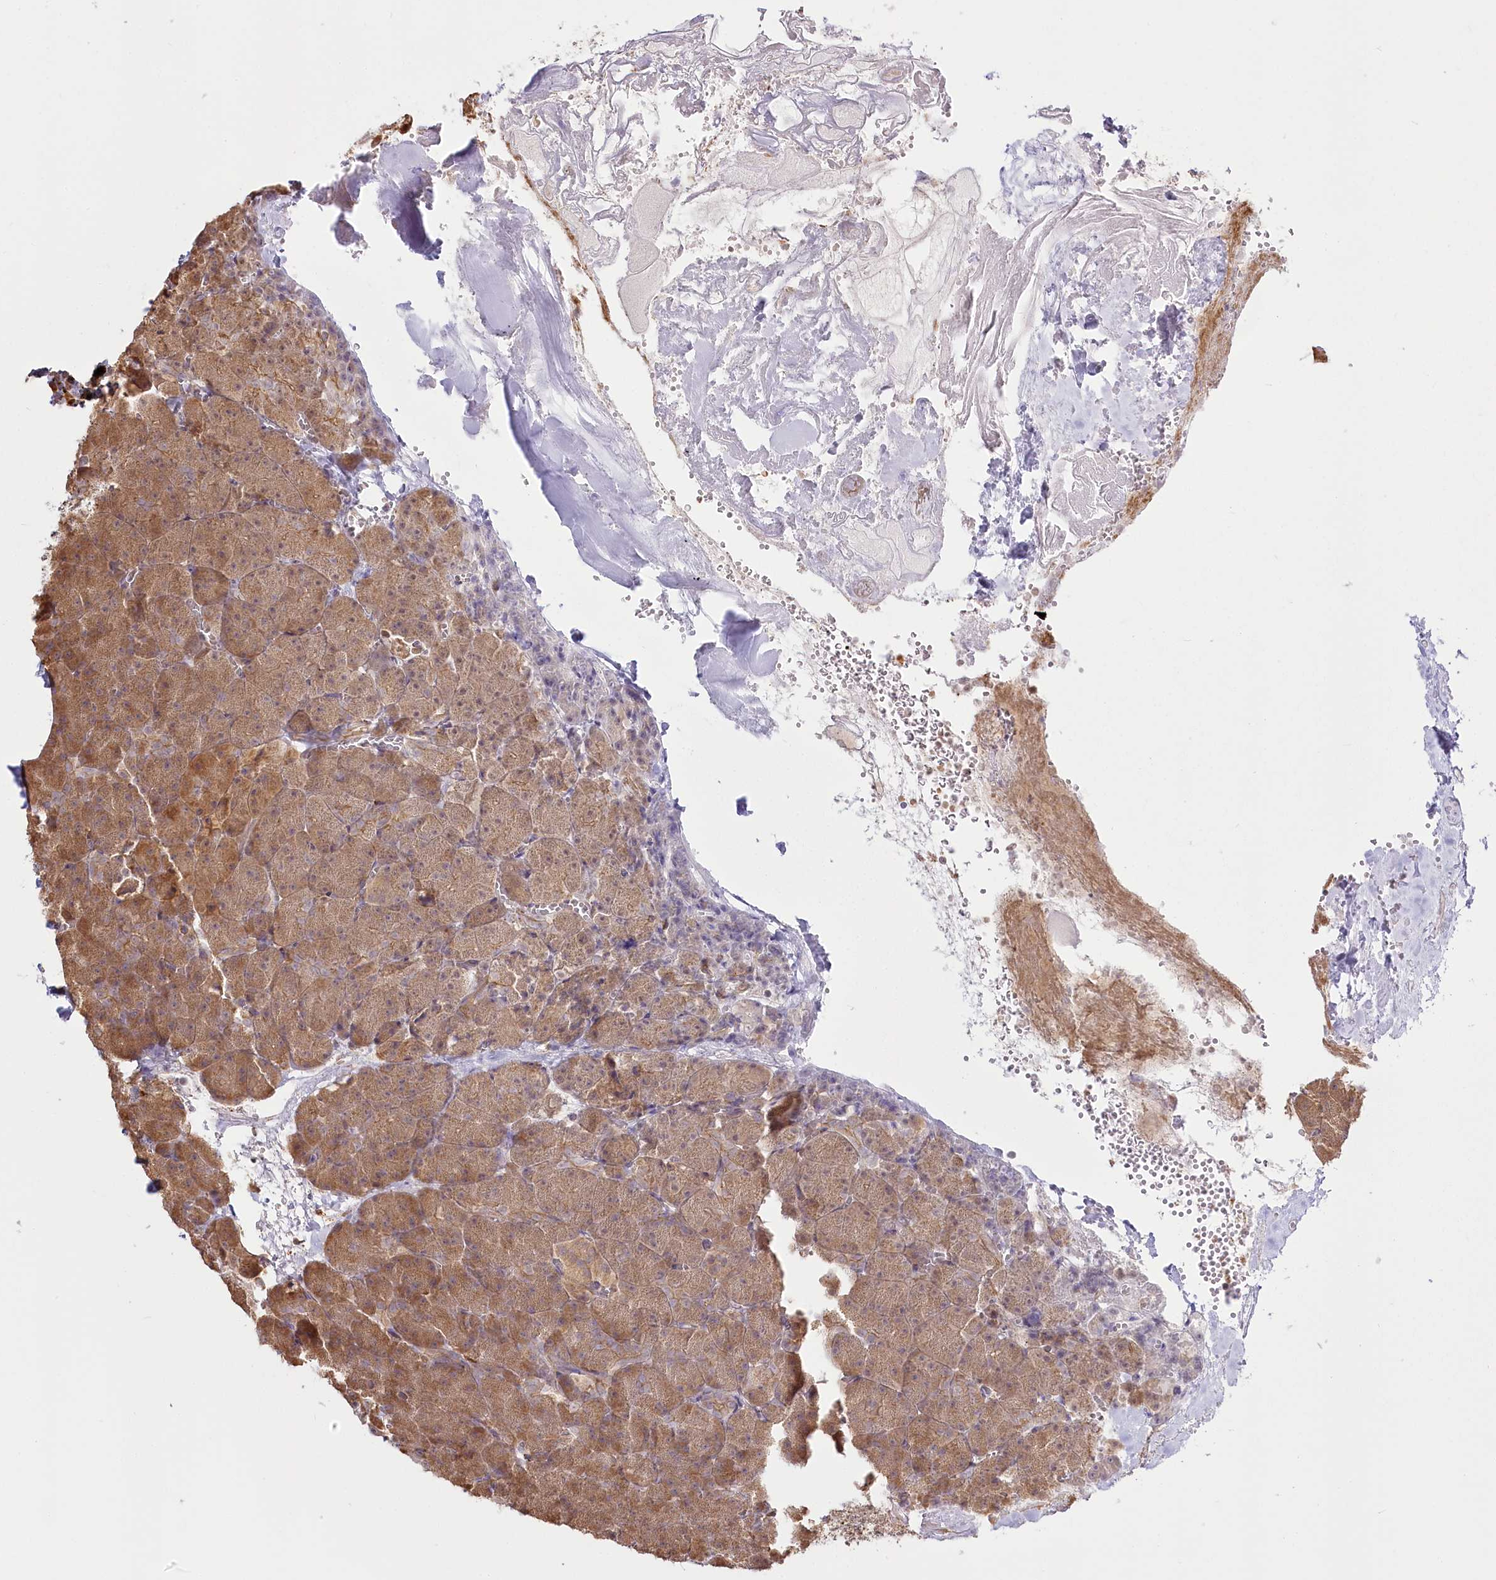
{"staining": {"intensity": "moderate", "quantity": ">75%", "location": "cytoplasmic/membranous"}, "tissue": "pancreas", "cell_type": "Exocrine glandular cells", "image_type": "normal", "snomed": [{"axis": "morphology", "description": "Normal tissue, NOS"}, {"axis": "morphology", "description": "Carcinoid, malignant, NOS"}, {"axis": "topography", "description": "Pancreas"}], "caption": "This is a micrograph of immunohistochemistry staining of unremarkable pancreas, which shows moderate staining in the cytoplasmic/membranous of exocrine glandular cells.", "gene": "FAM13A", "patient": {"sex": "female", "age": 35}}